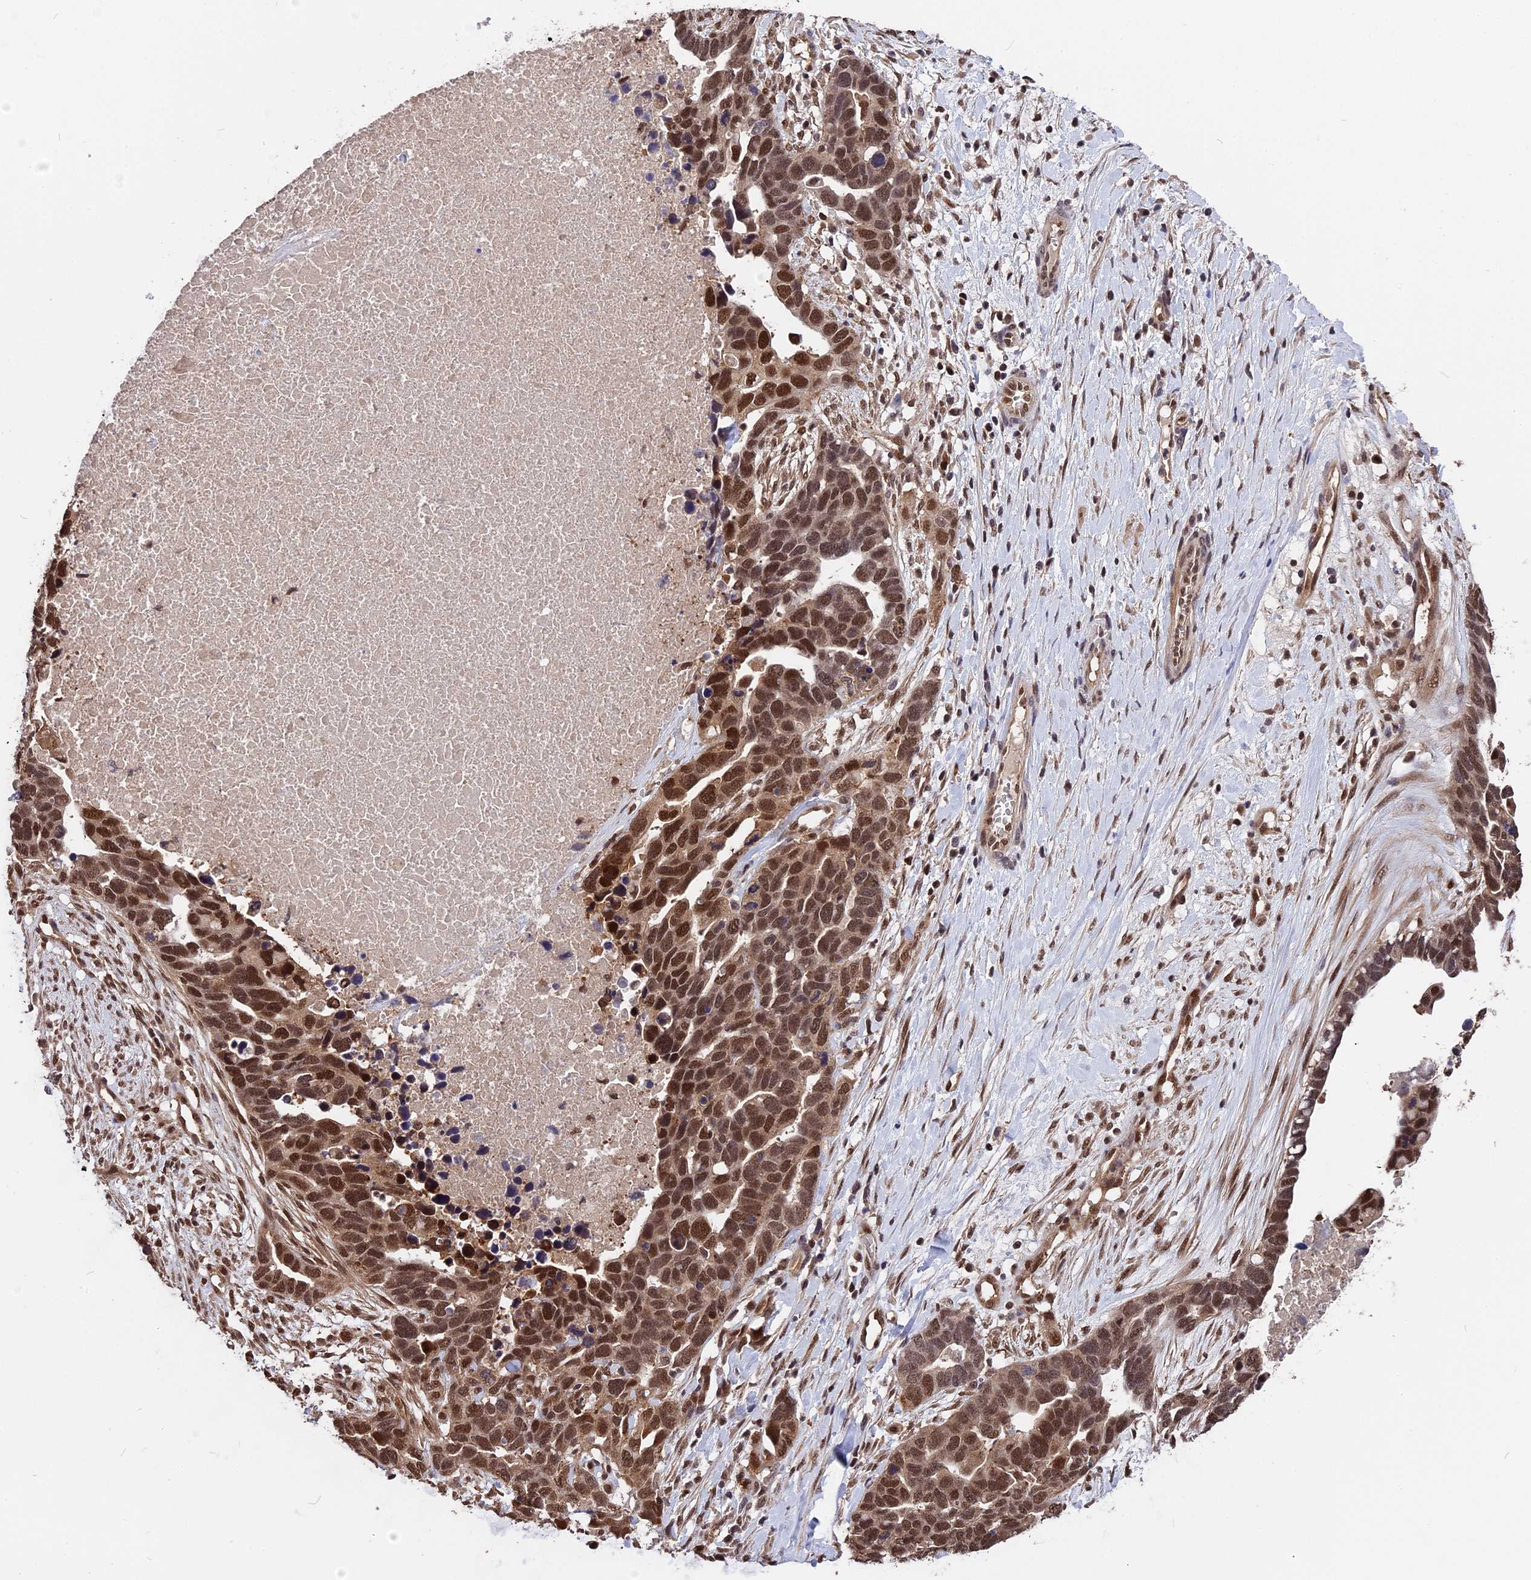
{"staining": {"intensity": "moderate", "quantity": ">75%", "location": "nuclear"}, "tissue": "ovarian cancer", "cell_type": "Tumor cells", "image_type": "cancer", "snomed": [{"axis": "morphology", "description": "Cystadenocarcinoma, serous, NOS"}, {"axis": "topography", "description": "Ovary"}], "caption": "Protein staining of ovarian cancer tissue demonstrates moderate nuclear staining in about >75% of tumor cells.", "gene": "ADRM1", "patient": {"sex": "female", "age": 54}}